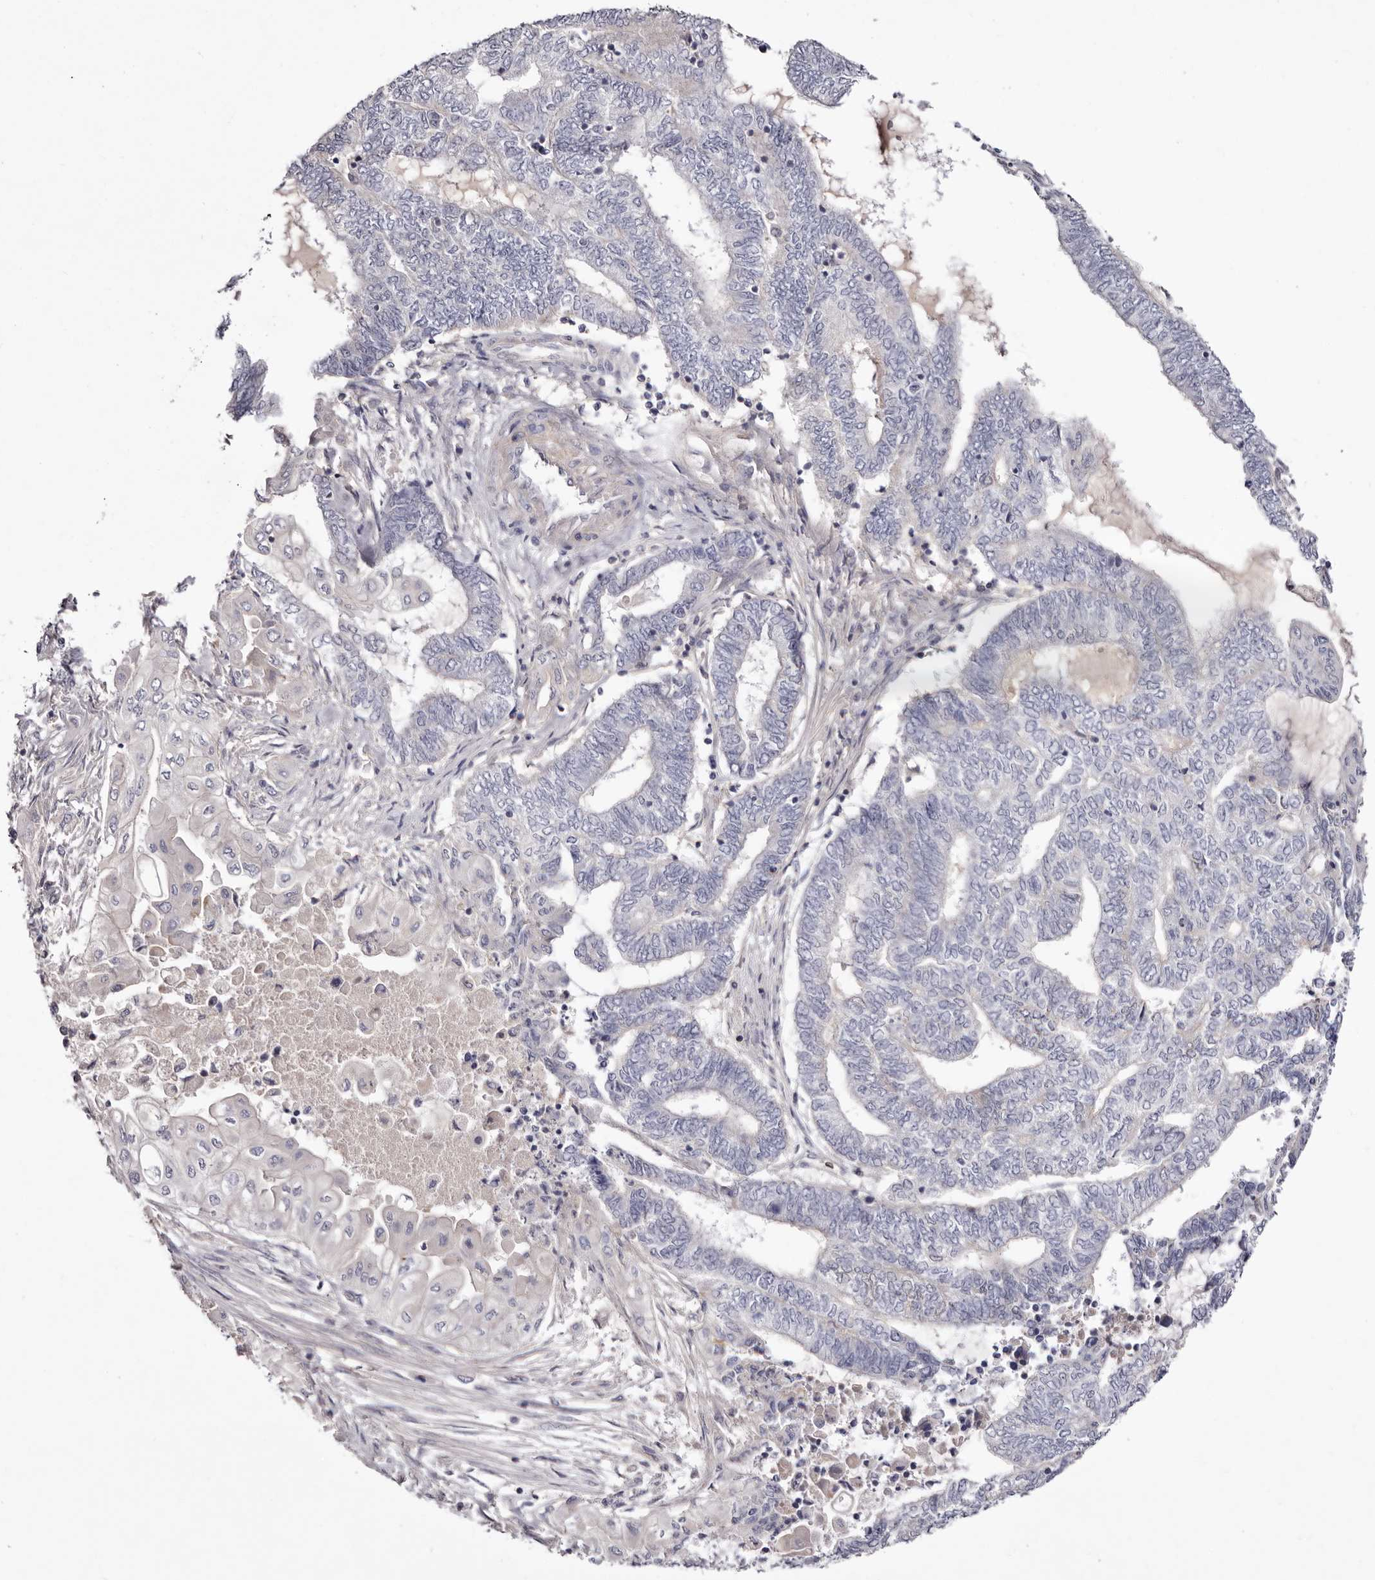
{"staining": {"intensity": "negative", "quantity": "none", "location": "none"}, "tissue": "endometrial cancer", "cell_type": "Tumor cells", "image_type": "cancer", "snomed": [{"axis": "morphology", "description": "Adenocarcinoma, NOS"}, {"axis": "topography", "description": "Uterus"}, {"axis": "topography", "description": "Endometrium"}], "caption": "Immunohistochemical staining of endometrial adenocarcinoma demonstrates no significant positivity in tumor cells.", "gene": "S1PR5", "patient": {"sex": "female", "age": 70}}